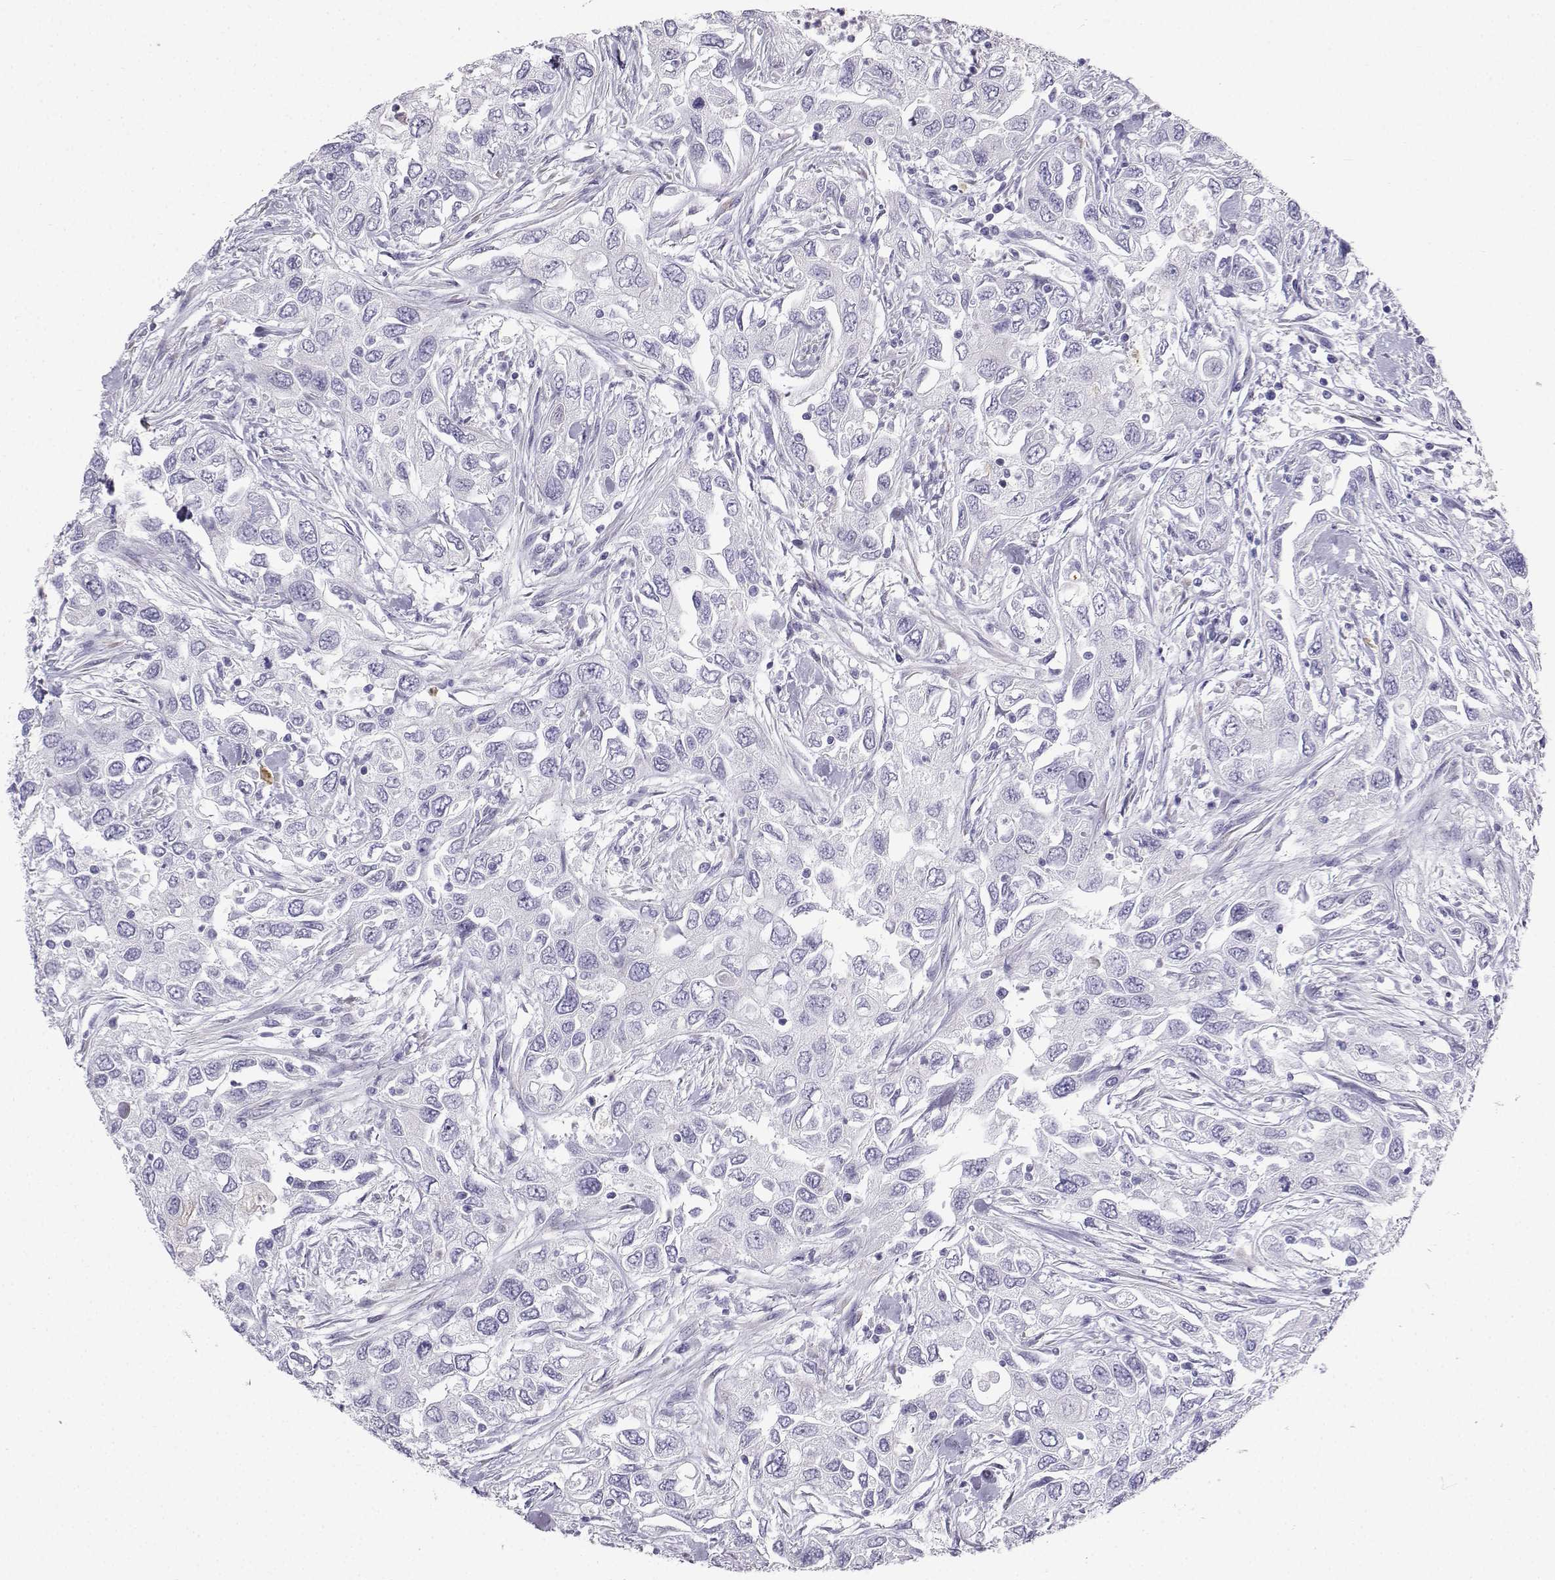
{"staining": {"intensity": "negative", "quantity": "none", "location": "none"}, "tissue": "urothelial cancer", "cell_type": "Tumor cells", "image_type": "cancer", "snomed": [{"axis": "morphology", "description": "Urothelial carcinoma, High grade"}, {"axis": "topography", "description": "Urinary bladder"}], "caption": "The micrograph demonstrates no staining of tumor cells in urothelial carcinoma (high-grade).", "gene": "IQCD", "patient": {"sex": "male", "age": 76}}